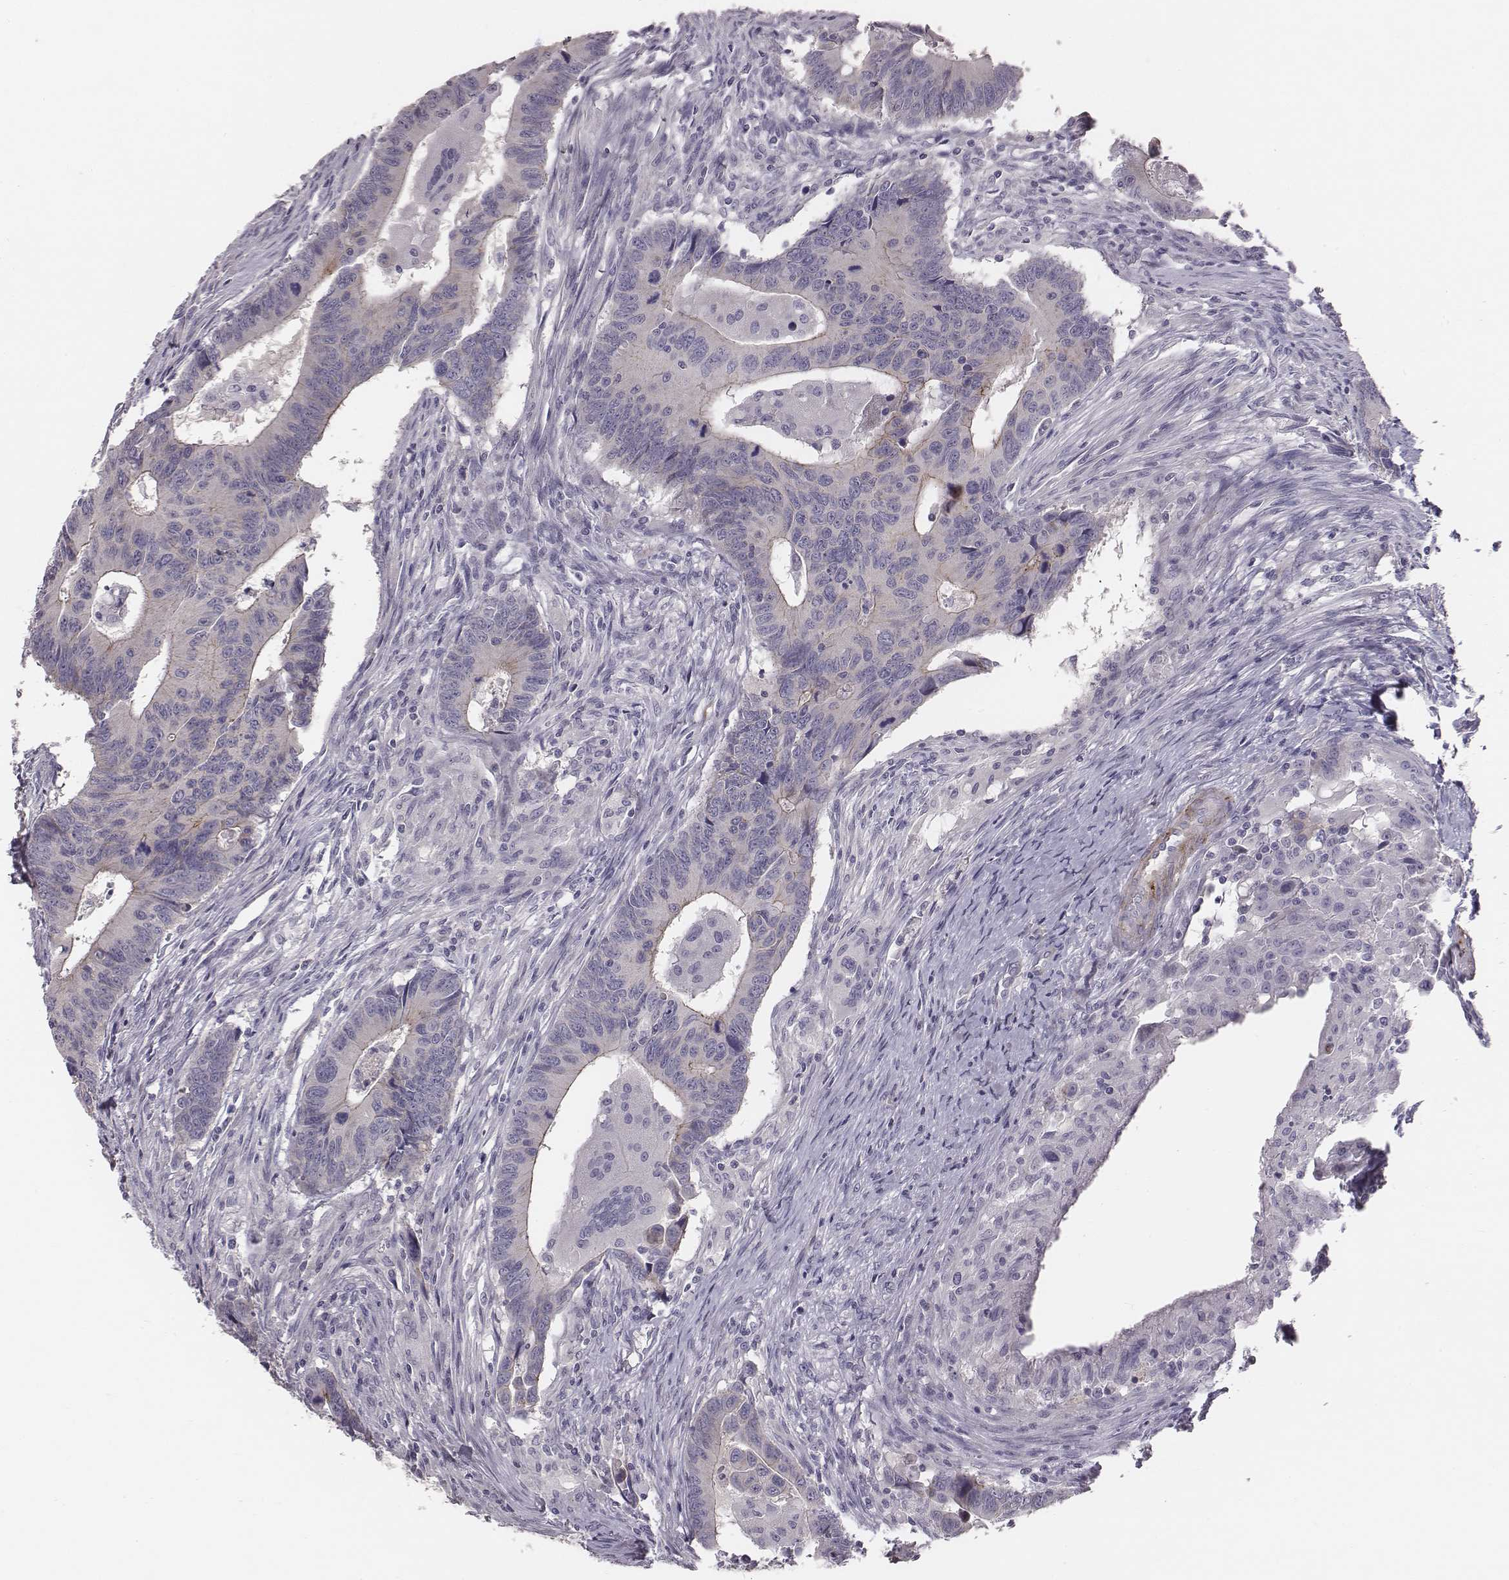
{"staining": {"intensity": "negative", "quantity": "none", "location": "none"}, "tissue": "colorectal cancer", "cell_type": "Tumor cells", "image_type": "cancer", "snomed": [{"axis": "morphology", "description": "Adenocarcinoma, NOS"}, {"axis": "topography", "description": "Rectum"}], "caption": "IHC image of human adenocarcinoma (colorectal) stained for a protein (brown), which exhibits no expression in tumor cells.", "gene": "PRKCZ", "patient": {"sex": "male", "age": 67}}